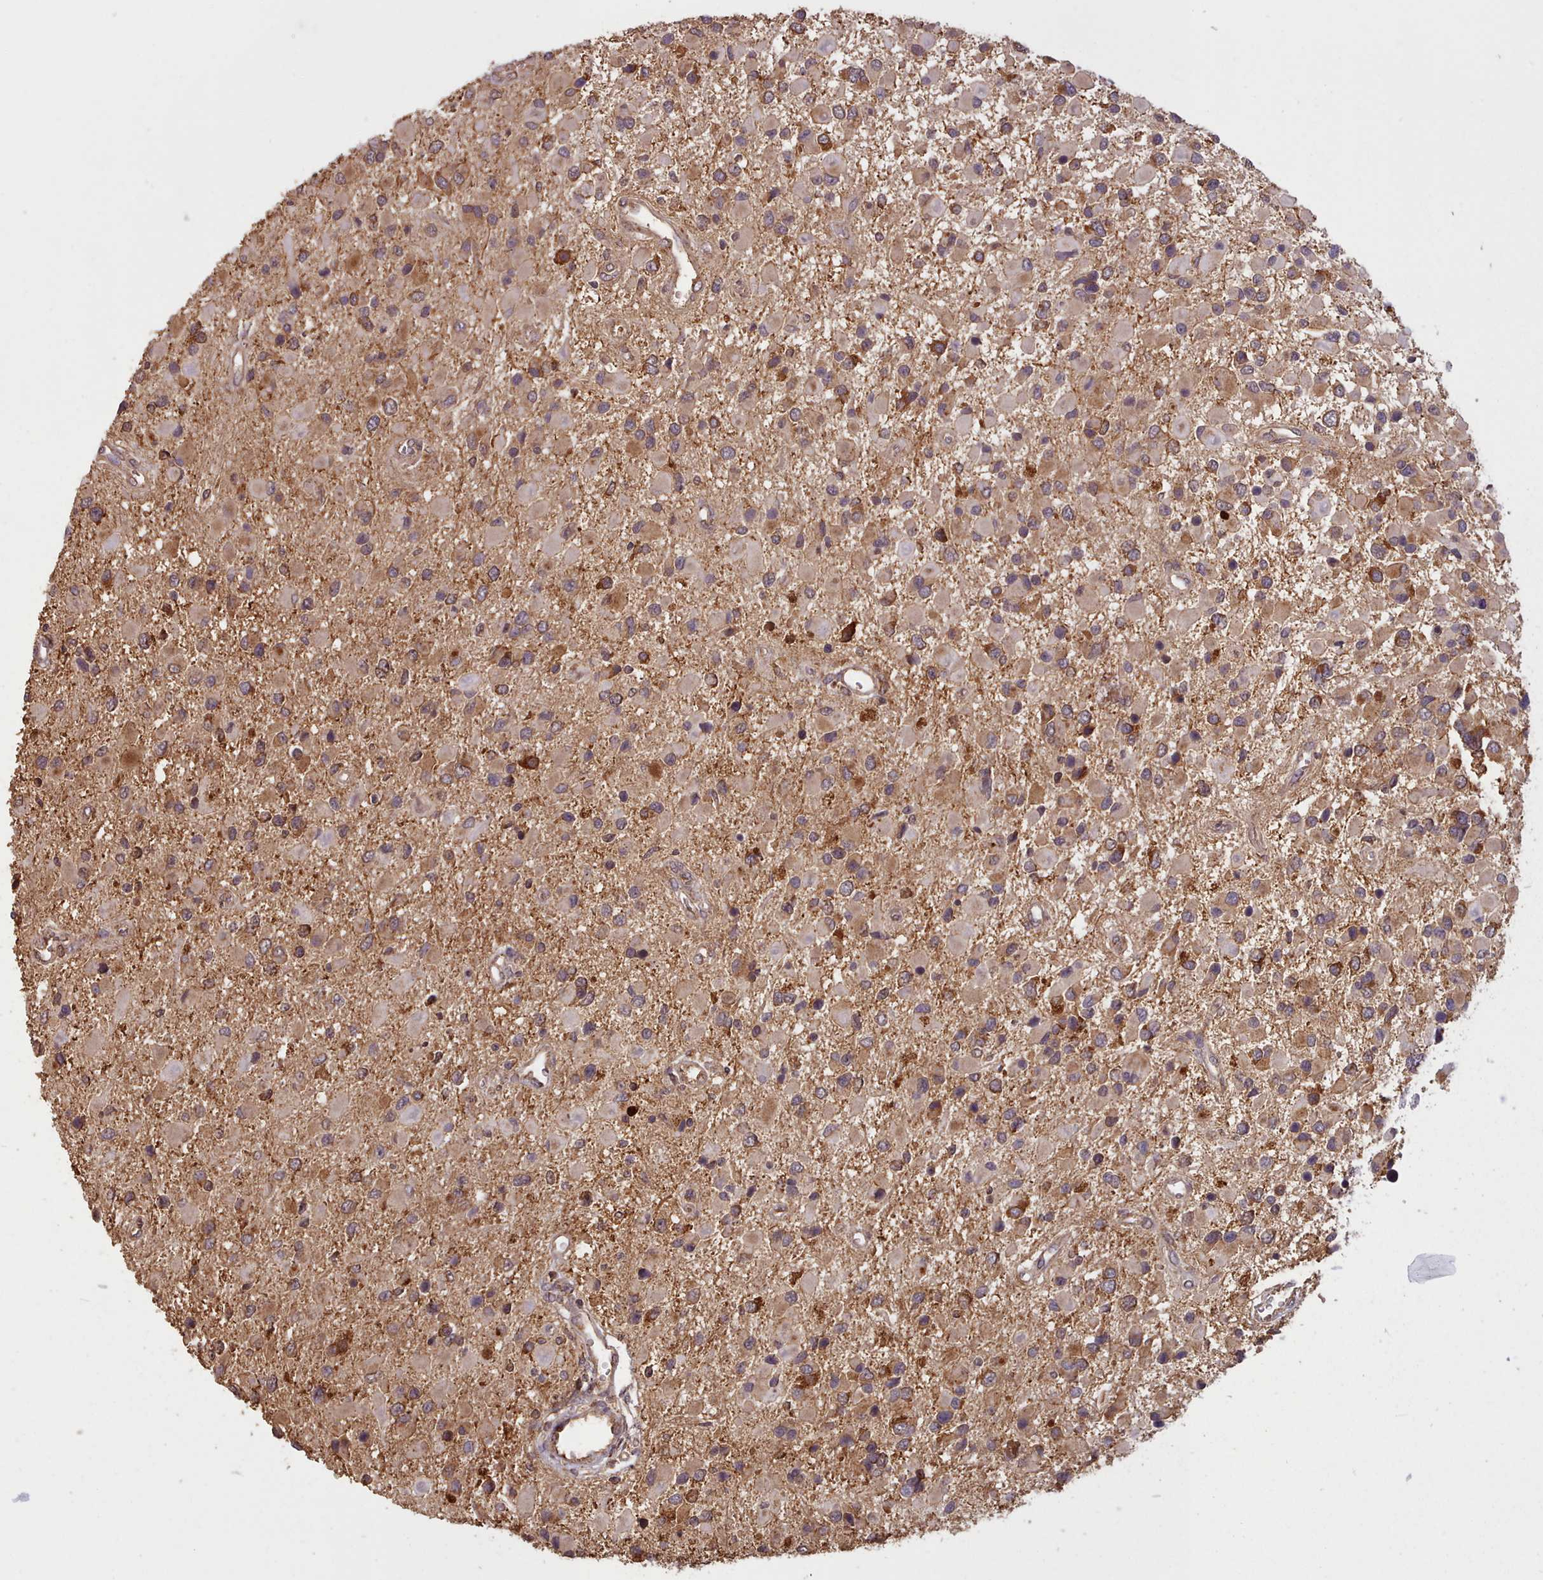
{"staining": {"intensity": "strong", "quantity": ">75%", "location": "cytoplasmic/membranous"}, "tissue": "glioma", "cell_type": "Tumor cells", "image_type": "cancer", "snomed": [{"axis": "morphology", "description": "Glioma, malignant, High grade"}, {"axis": "topography", "description": "Brain"}], "caption": "Approximately >75% of tumor cells in human glioma show strong cytoplasmic/membranous protein expression as visualized by brown immunohistochemical staining.", "gene": "CRYBG1", "patient": {"sex": "male", "age": 53}}